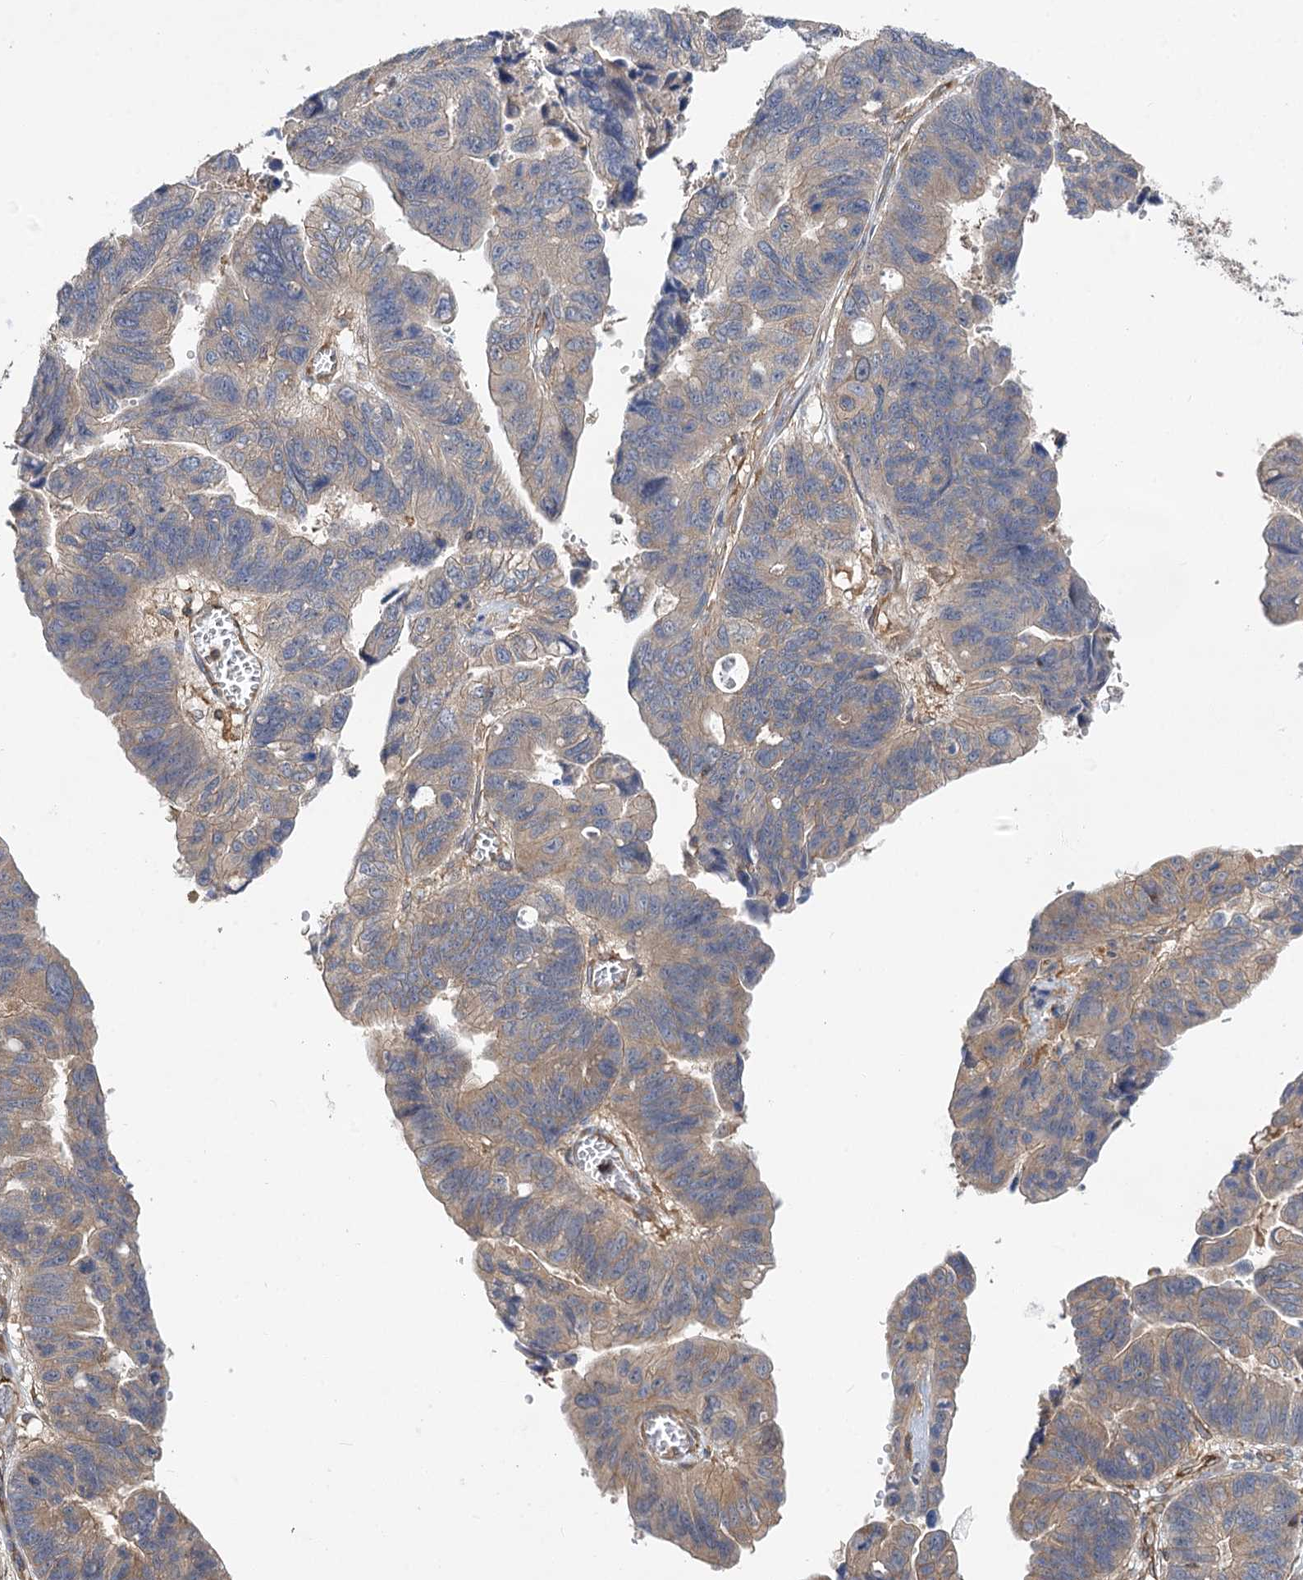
{"staining": {"intensity": "weak", "quantity": "<25%", "location": "cytoplasmic/membranous"}, "tissue": "stomach cancer", "cell_type": "Tumor cells", "image_type": "cancer", "snomed": [{"axis": "morphology", "description": "Adenocarcinoma, NOS"}, {"axis": "topography", "description": "Stomach"}], "caption": "This is an immunohistochemistry (IHC) micrograph of adenocarcinoma (stomach). There is no staining in tumor cells.", "gene": "PACS1", "patient": {"sex": "male", "age": 59}}